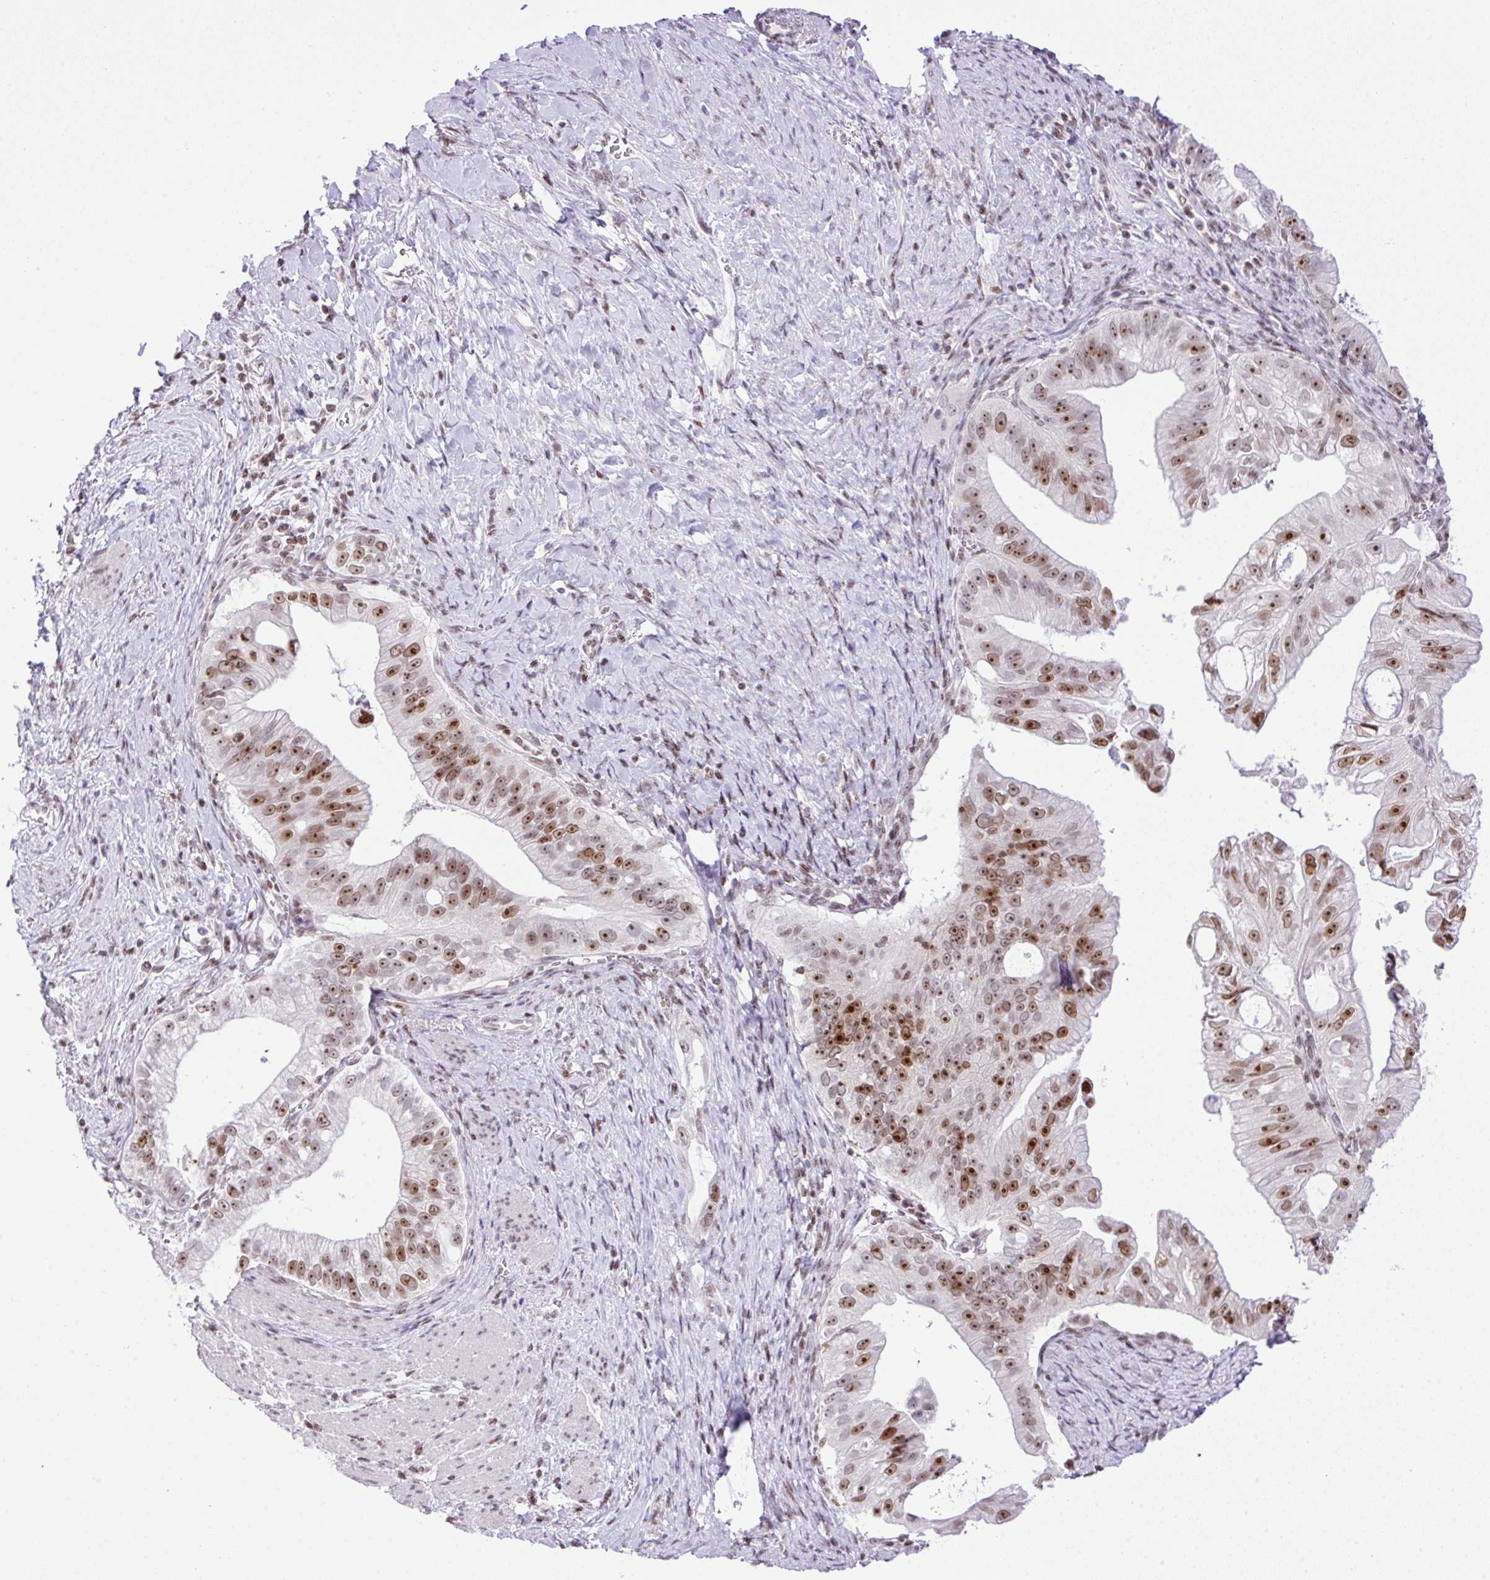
{"staining": {"intensity": "moderate", "quantity": ">75%", "location": "nuclear"}, "tissue": "pancreatic cancer", "cell_type": "Tumor cells", "image_type": "cancer", "snomed": [{"axis": "morphology", "description": "Adenocarcinoma, NOS"}, {"axis": "topography", "description": "Pancreas"}], "caption": "The histopathology image exhibits immunohistochemical staining of adenocarcinoma (pancreatic). There is moderate nuclear positivity is identified in about >75% of tumor cells.", "gene": "CCDC137", "patient": {"sex": "male", "age": 70}}